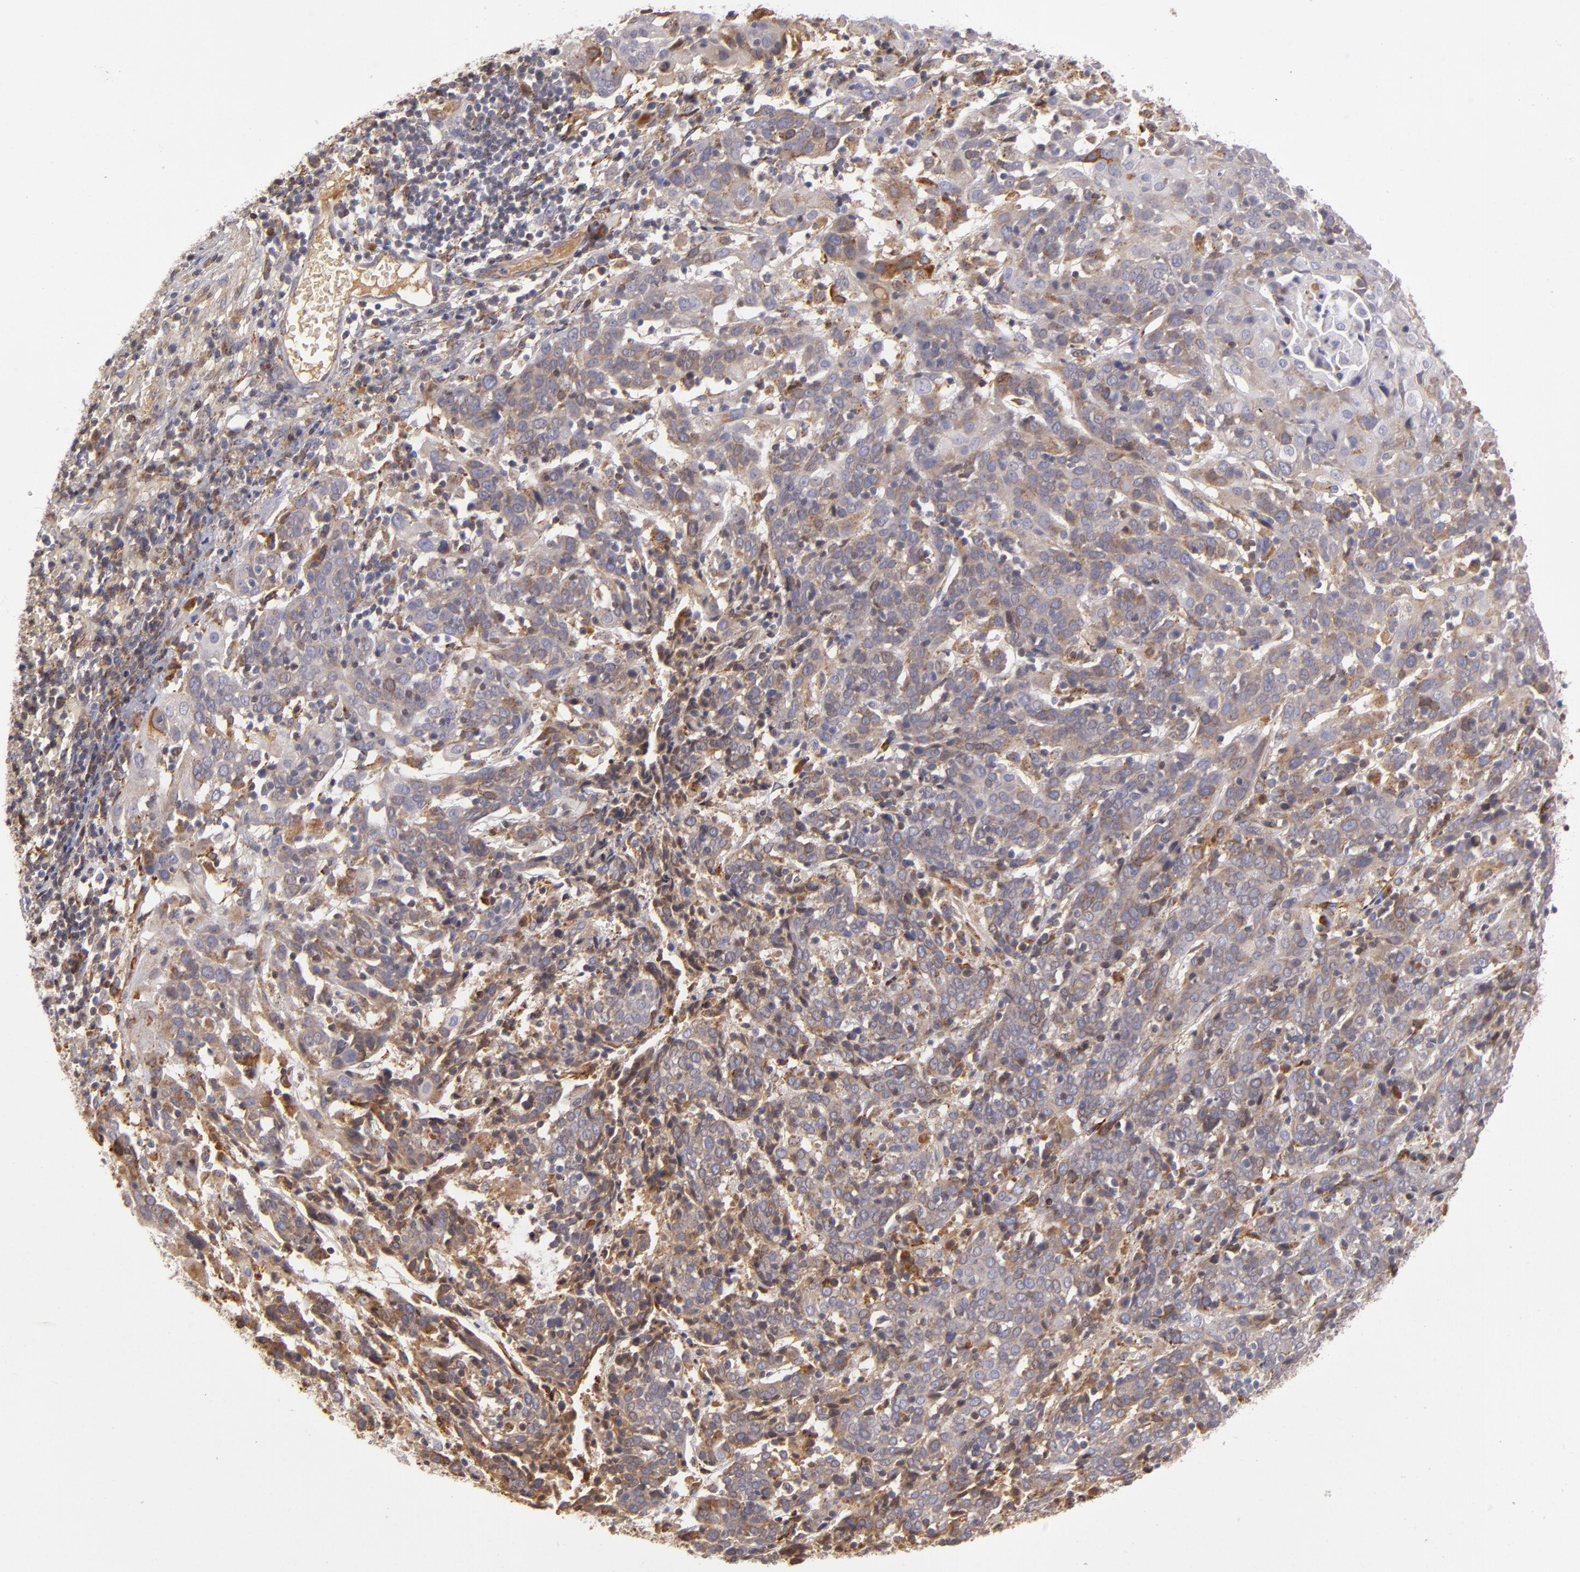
{"staining": {"intensity": "weak", "quantity": ">75%", "location": "cytoplasmic/membranous"}, "tissue": "cervical cancer", "cell_type": "Tumor cells", "image_type": "cancer", "snomed": [{"axis": "morphology", "description": "Normal tissue, NOS"}, {"axis": "morphology", "description": "Squamous cell carcinoma, NOS"}, {"axis": "topography", "description": "Cervix"}], "caption": "Brown immunohistochemical staining in squamous cell carcinoma (cervical) shows weak cytoplasmic/membranous positivity in approximately >75% of tumor cells. (brown staining indicates protein expression, while blue staining denotes nuclei).", "gene": "CFB", "patient": {"sex": "female", "age": 67}}